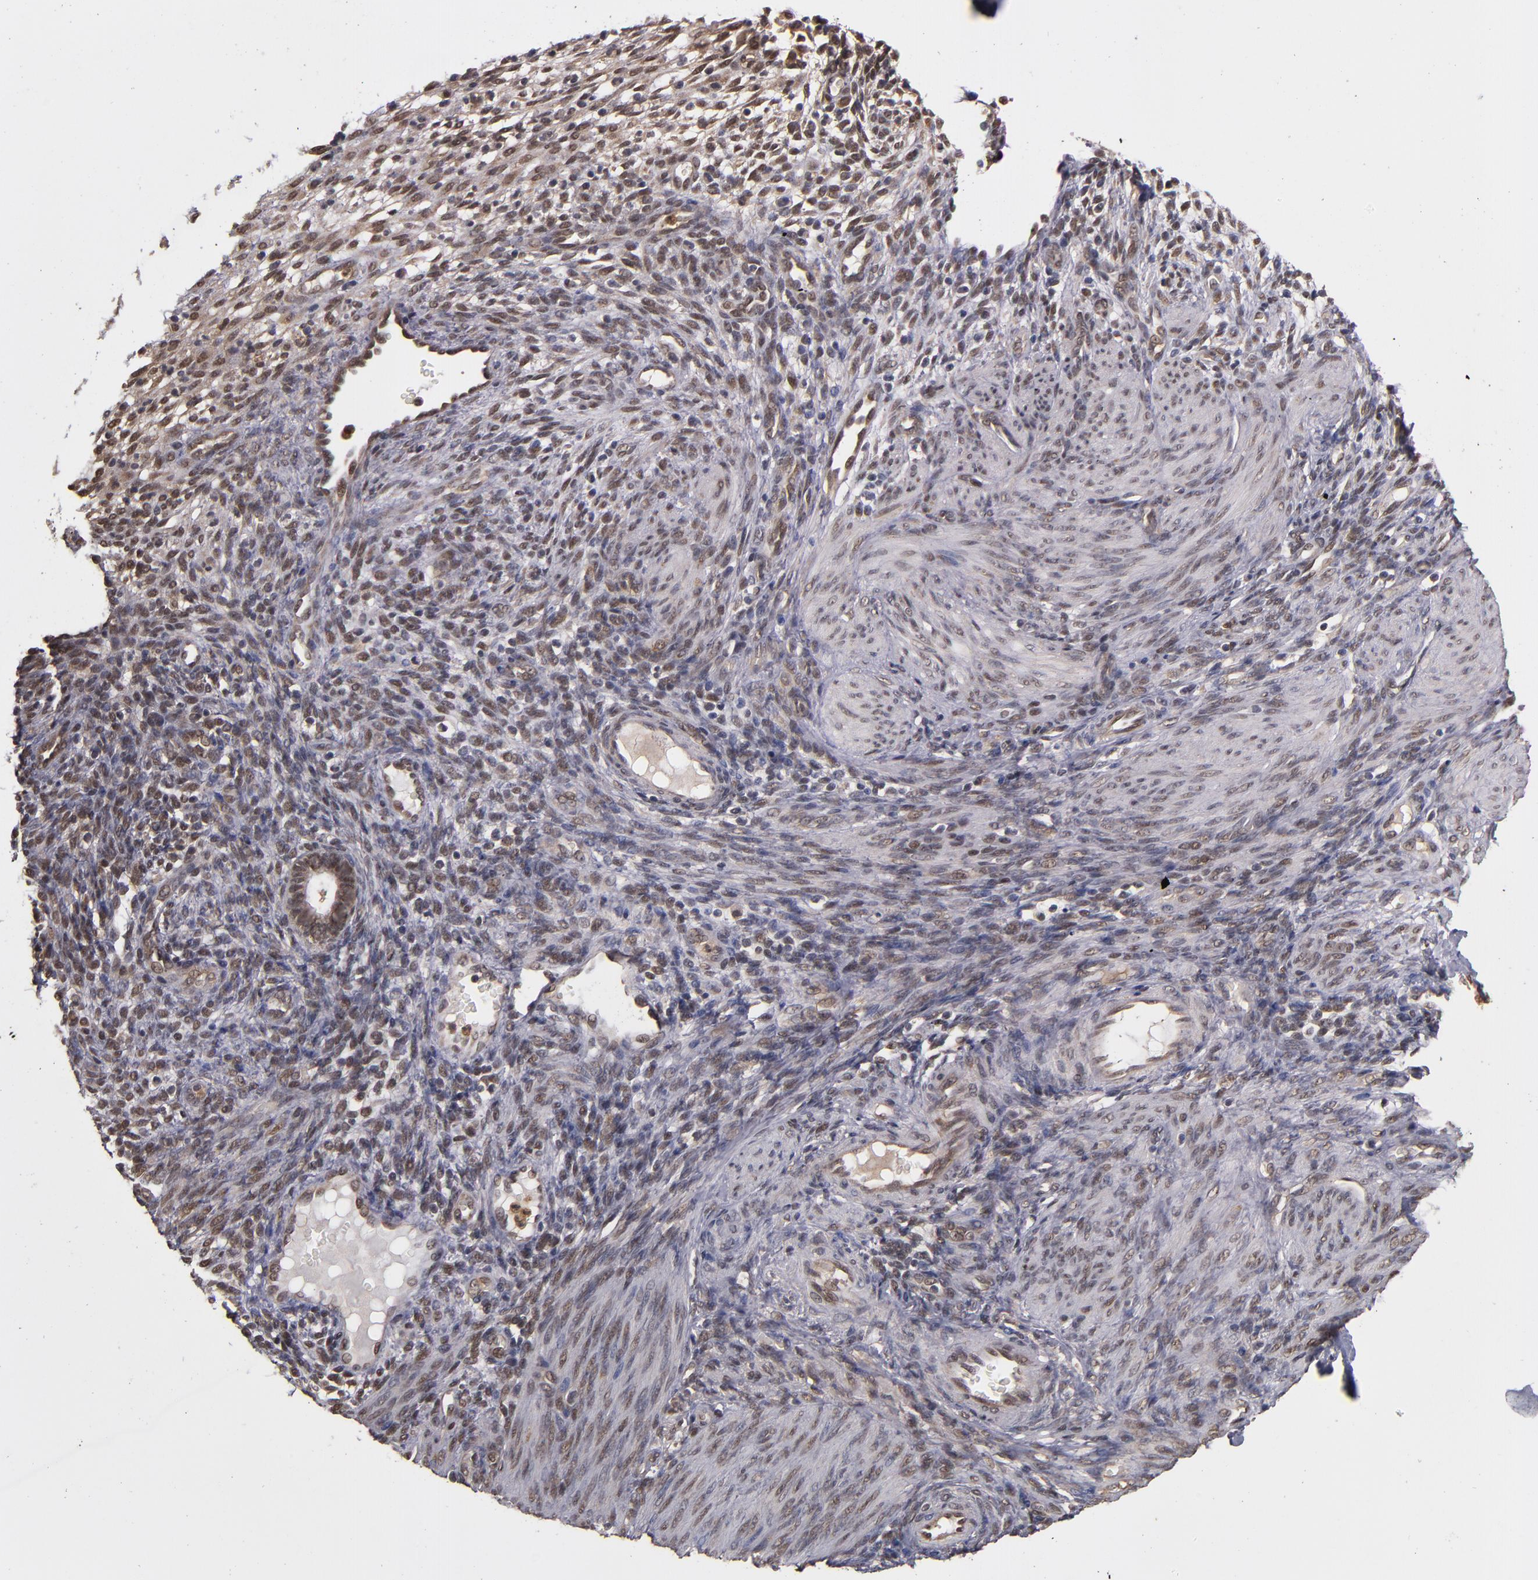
{"staining": {"intensity": "weak", "quantity": "25%-75%", "location": "nuclear"}, "tissue": "endometrium", "cell_type": "Cells in endometrial stroma", "image_type": "normal", "snomed": [{"axis": "morphology", "description": "Normal tissue, NOS"}, {"axis": "topography", "description": "Endometrium"}], "caption": "A brown stain highlights weak nuclear staining of a protein in cells in endometrial stroma of benign human endometrium.", "gene": "CUL5", "patient": {"sex": "female", "age": 72}}